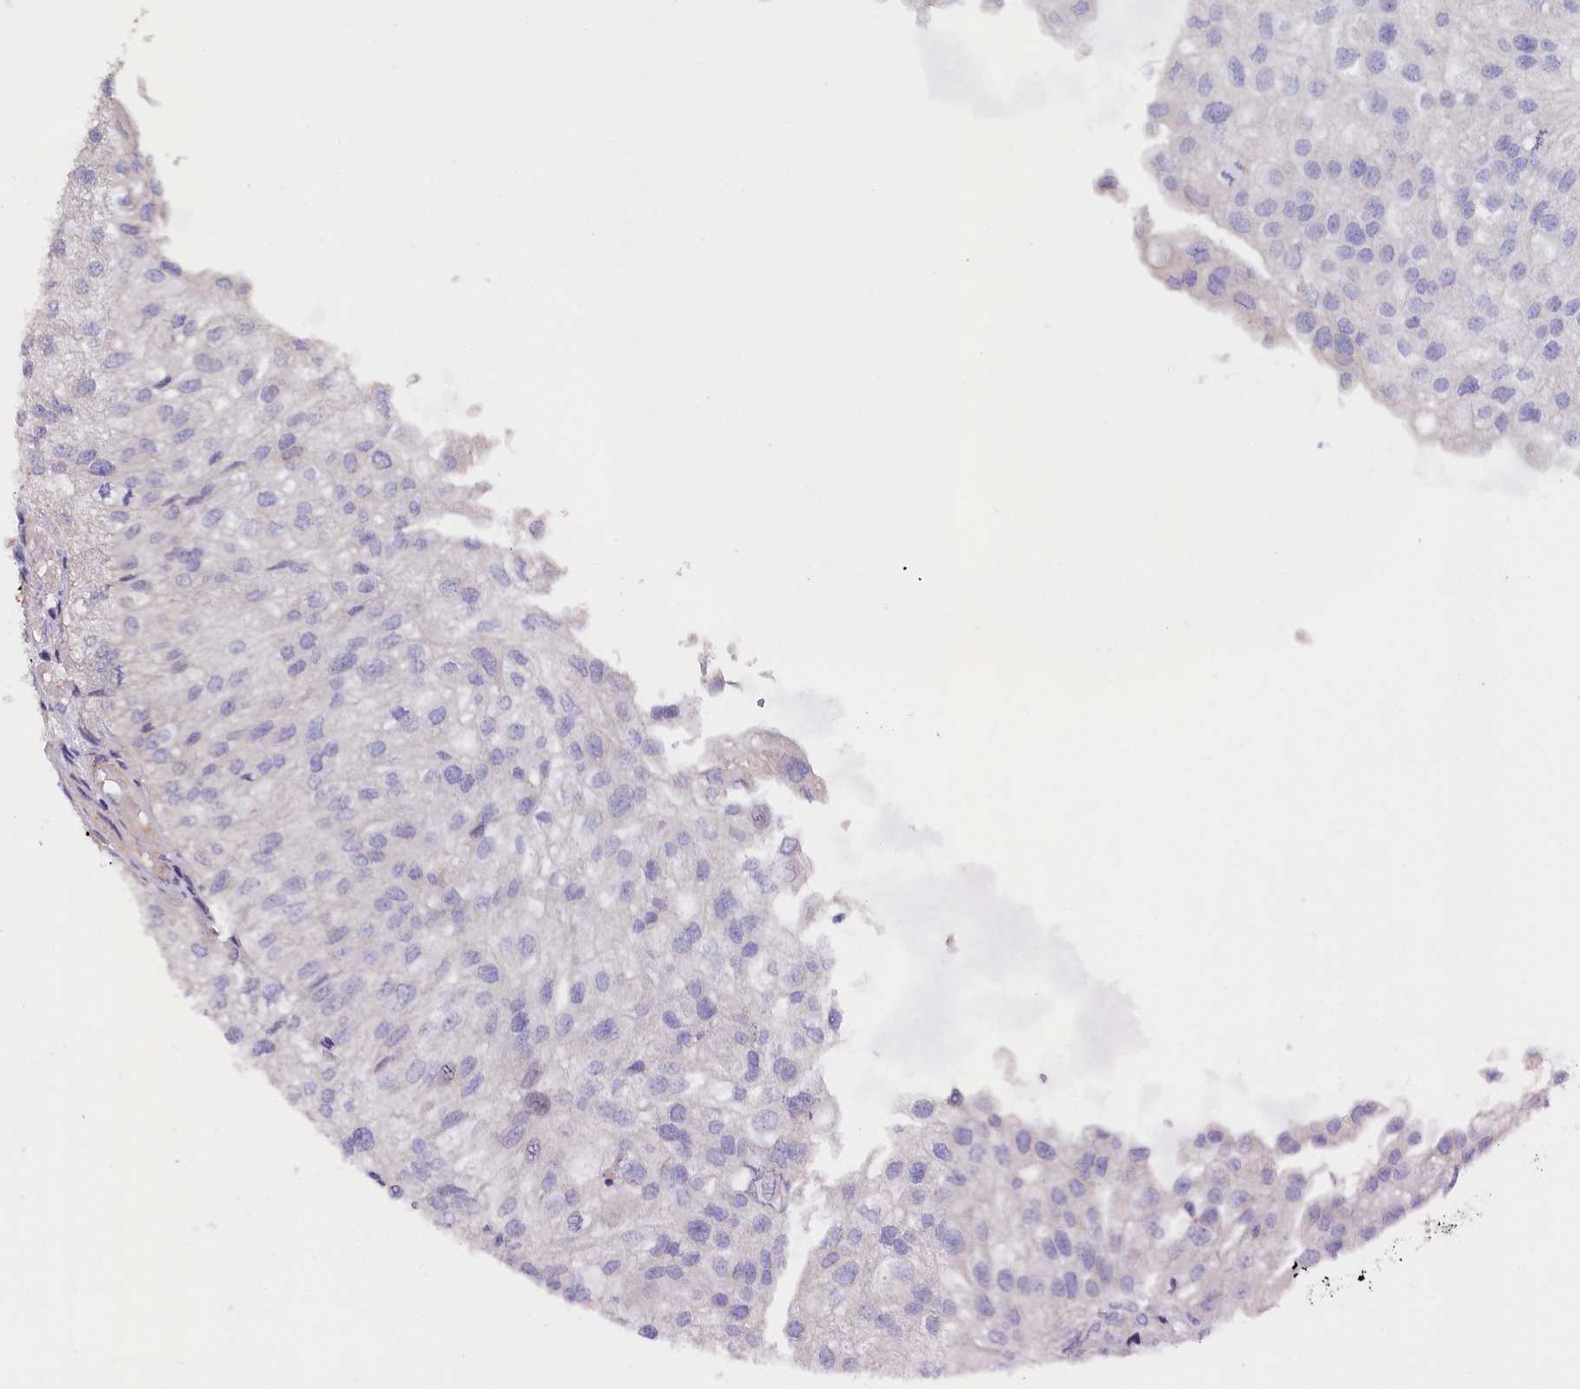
{"staining": {"intensity": "negative", "quantity": "none", "location": "none"}, "tissue": "urothelial cancer", "cell_type": "Tumor cells", "image_type": "cancer", "snomed": [{"axis": "morphology", "description": "Urothelial carcinoma, Low grade"}, {"axis": "topography", "description": "Urinary bladder"}], "caption": "Histopathology image shows no protein positivity in tumor cells of urothelial carcinoma (low-grade) tissue.", "gene": "RPUSD3", "patient": {"sex": "female", "age": 89}}